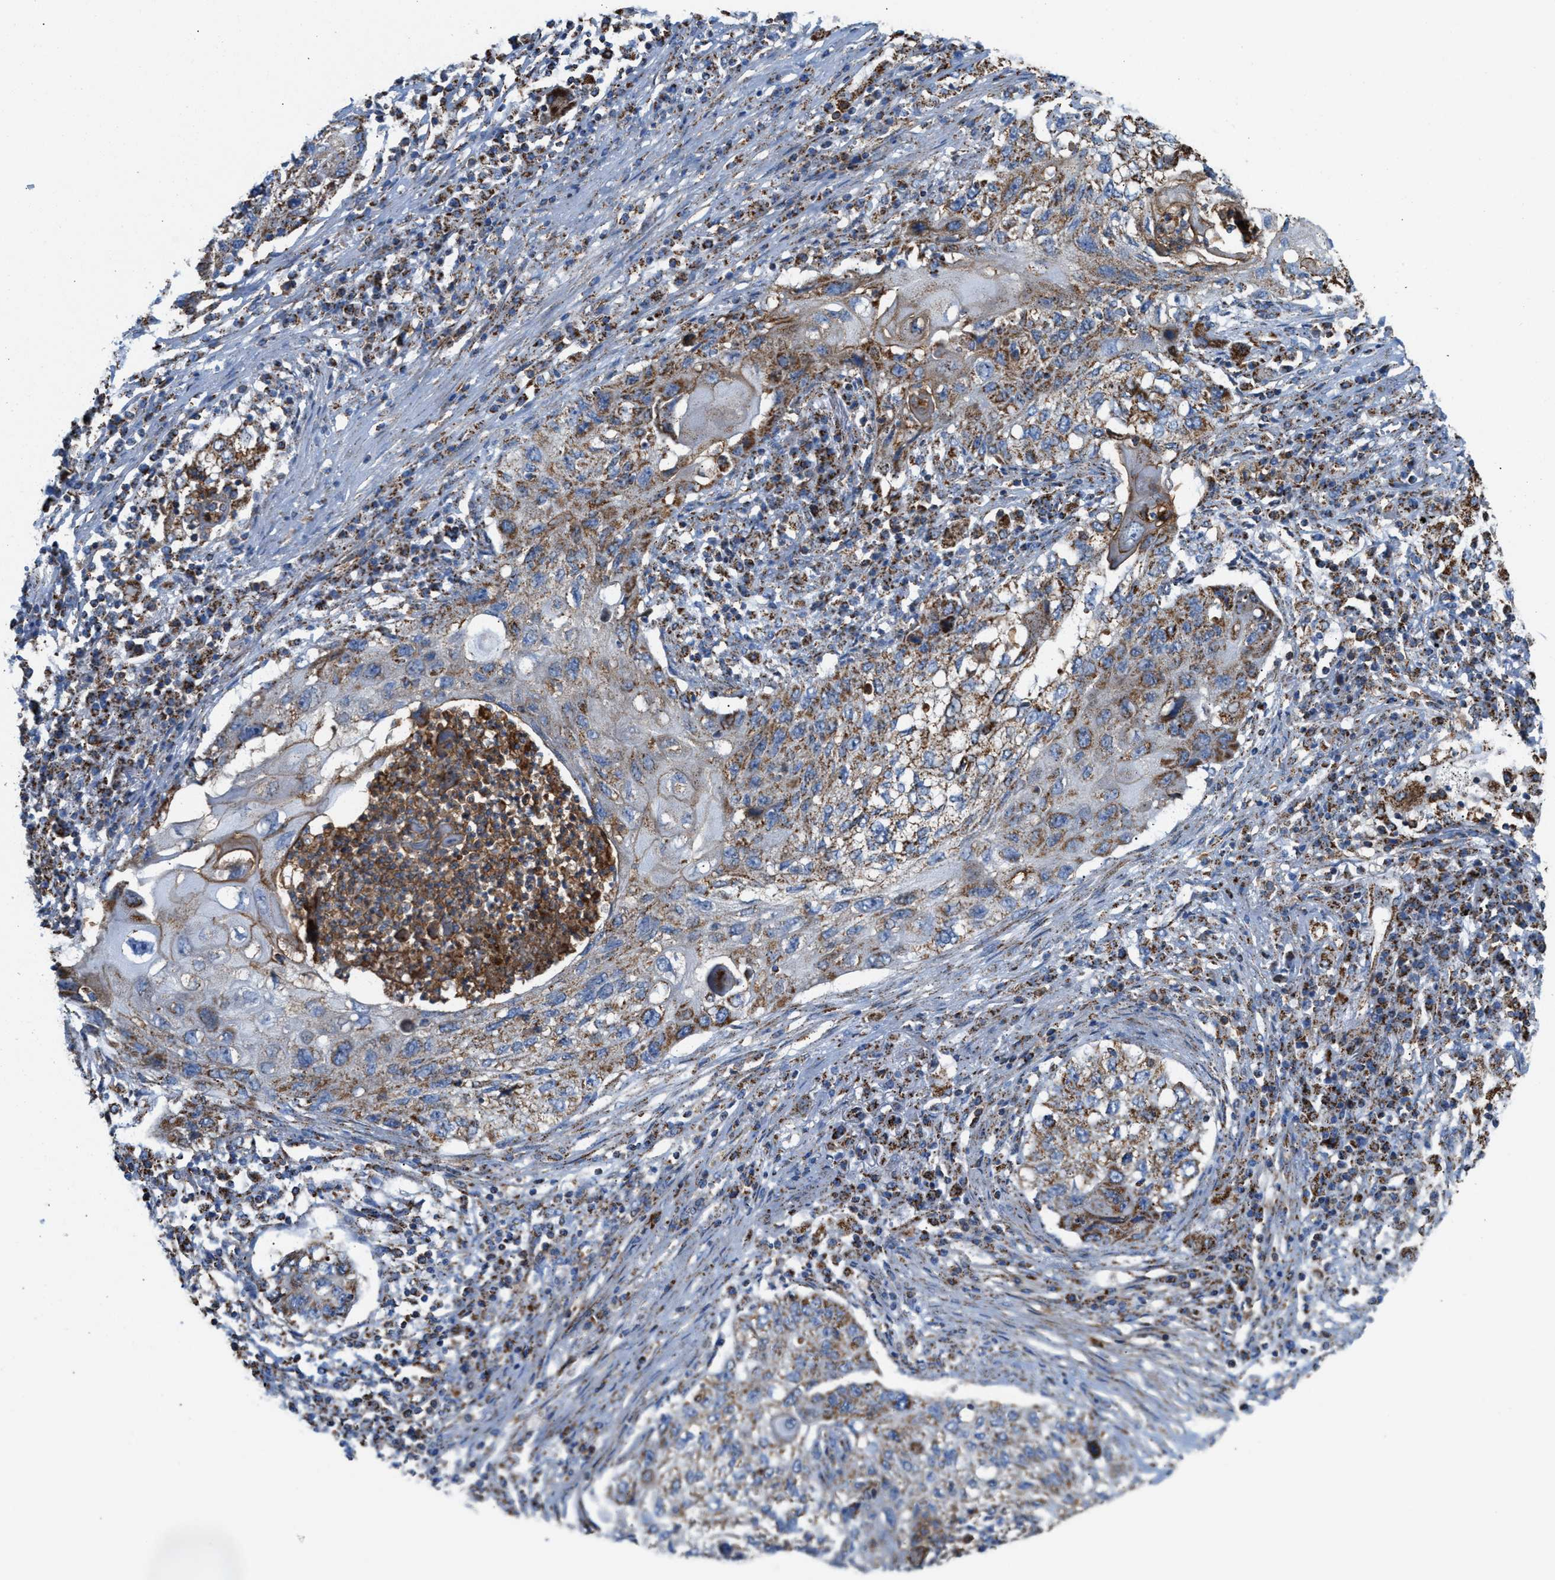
{"staining": {"intensity": "moderate", "quantity": ">75%", "location": "cytoplasmic/membranous"}, "tissue": "lung cancer", "cell_type": "Tumor cells", "image_type": "cancer", "snomed": [{"axis": "morphology", "description": "Squamous cell carcinoma, NOS"}, {"axis": "topography", "description": "Lung"}], "caption": "Immunohistochemical staining of human lung cancer (squamous cell carcinoma) shows medium levels of moderate cytoplasmic/membranous positivity in about >75% of tumor cells.", "gene": "ECHS1", "patient": {"sex": "female", "age": 63}}